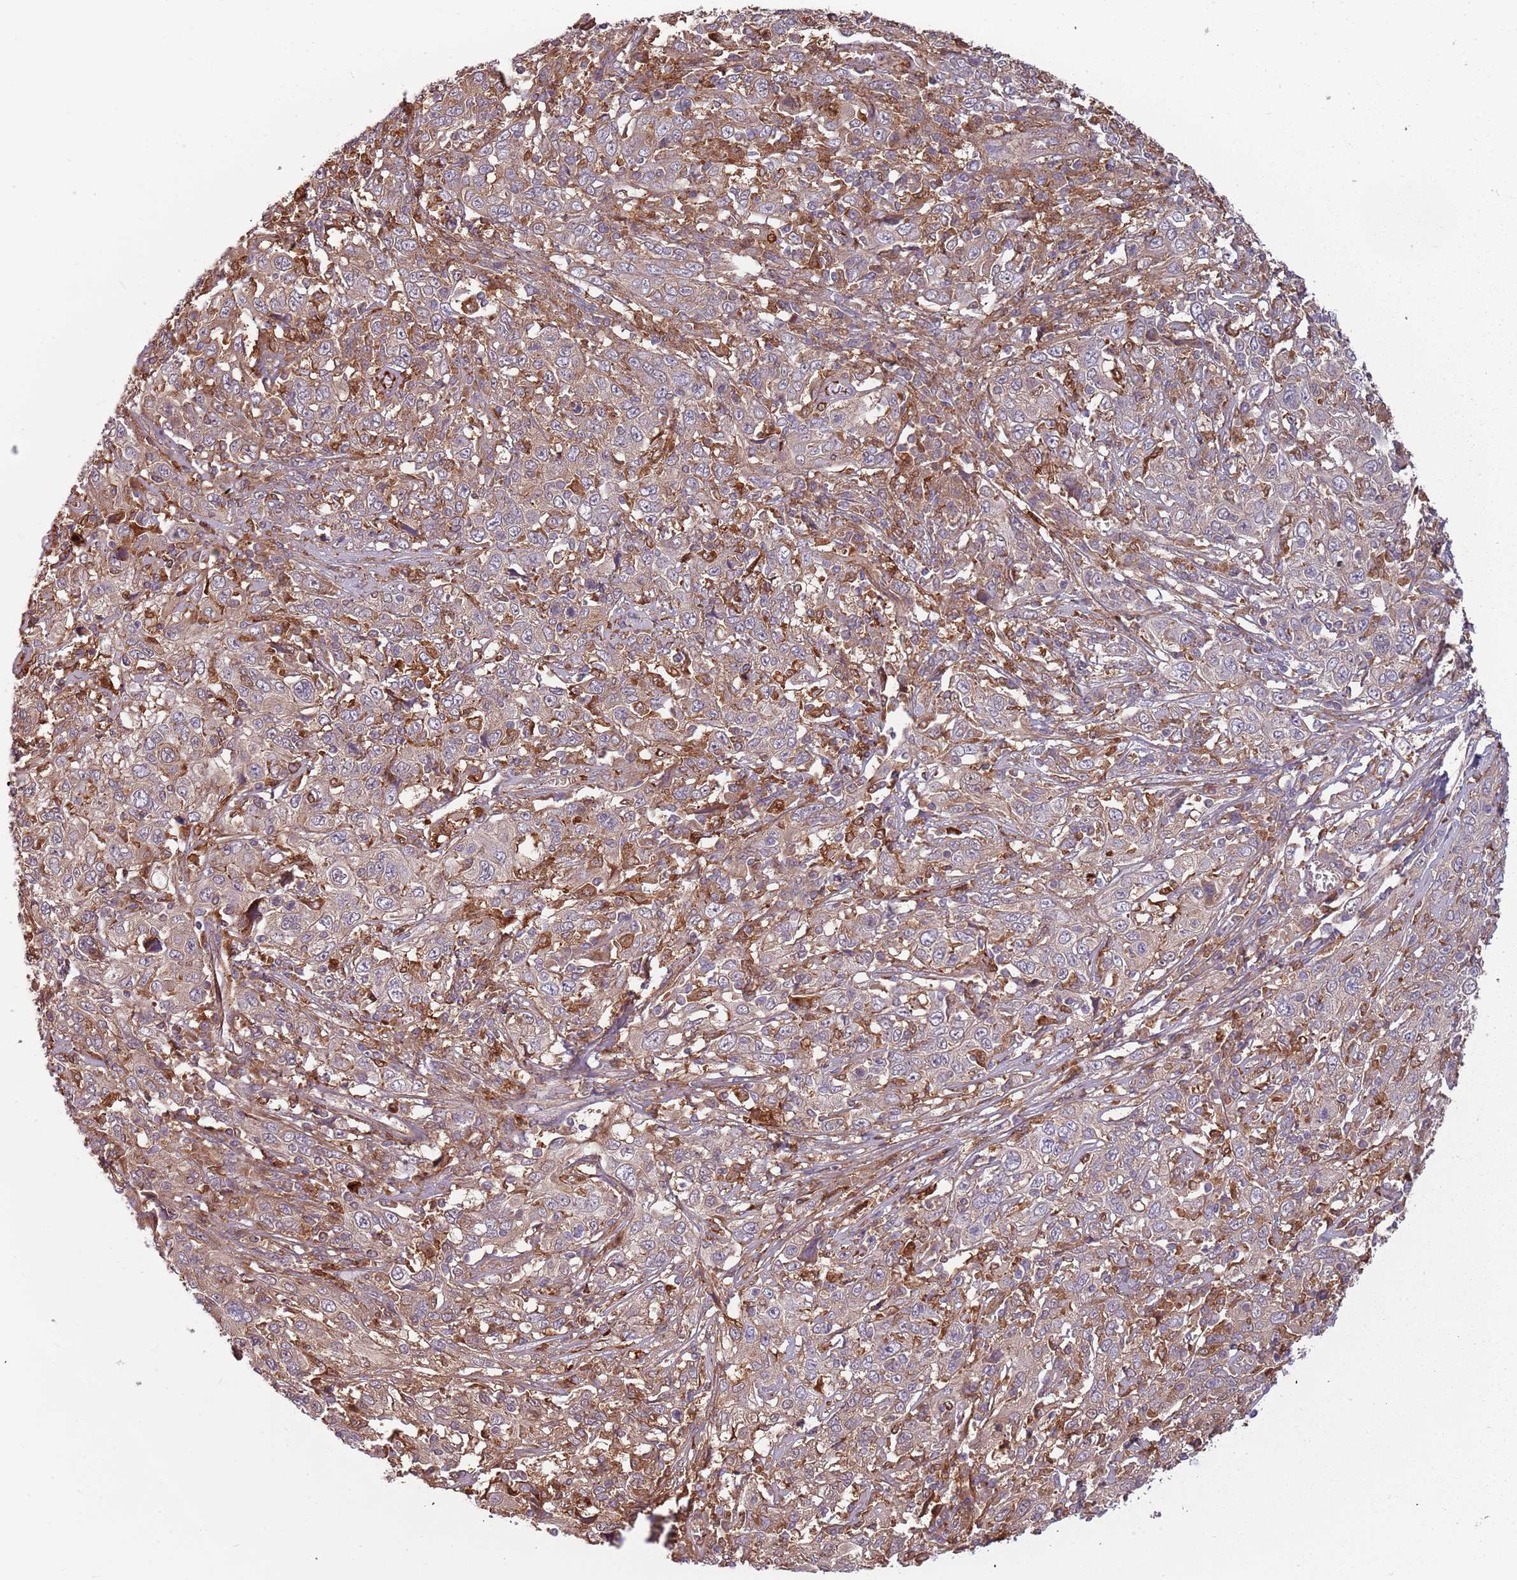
{"staining": {"intensity": "weak", "quantity": "25%-75%", "location": "cytoplasmic/membranous"}, "tissue": "cervical cancer", "cell_type": "Tumor cells", "image_type": "cancer", "snomed": [{"axis": "morphology", "description": "Squamous cell carcinoma, NOS"}, {"axis": "topography", "description": "Cervix"}], "caption": "A brown stain shows weak cytoplasmic/membranous positivity of a protein in human cervical cancer (squamous cell carcinoma) tumor cells.", "gene": "NADK", "patient": {"sex": "female", "age": 46}}